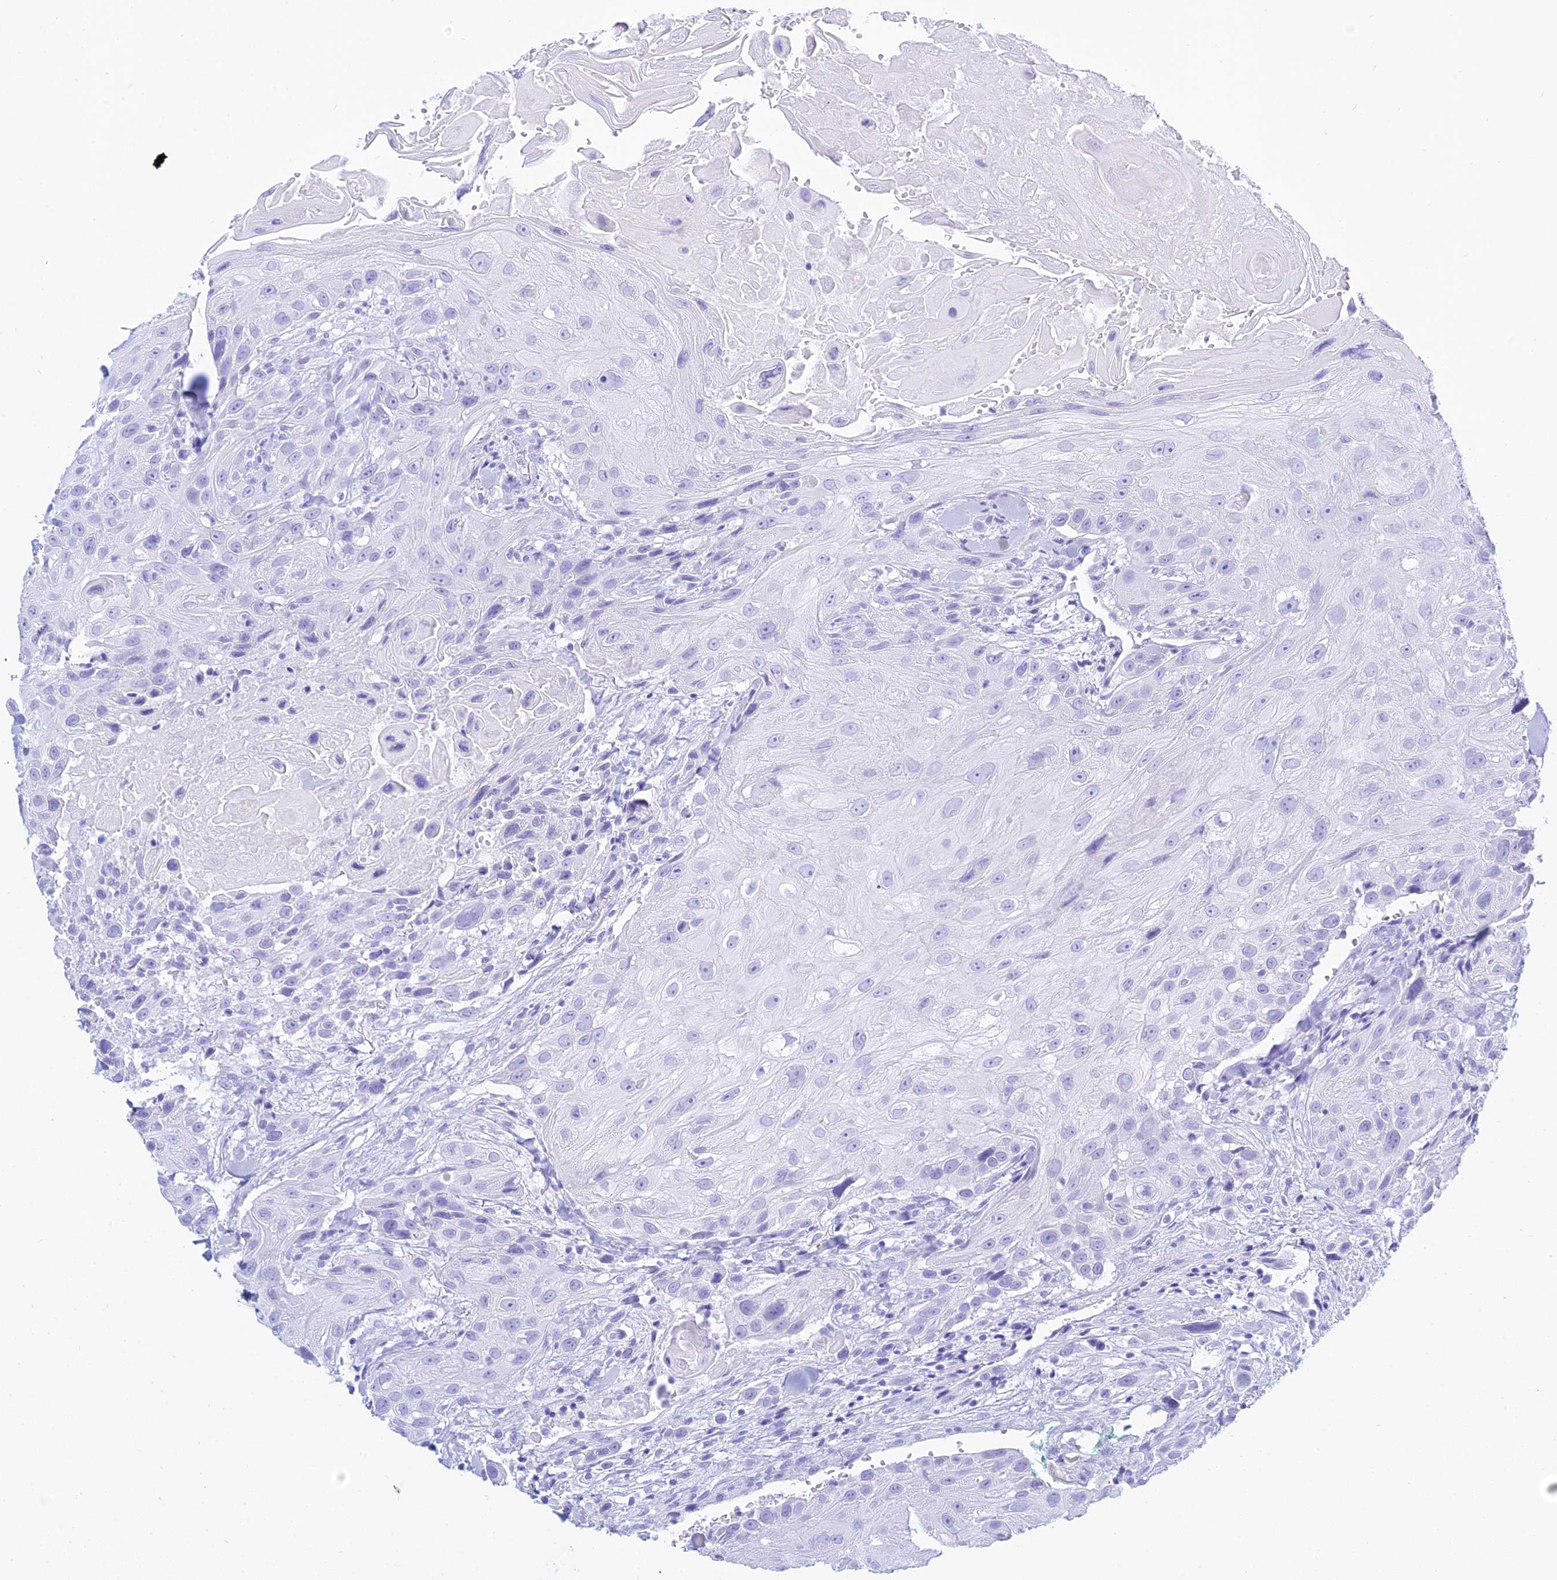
{"staining": {"intensity": "negative", "quantity": "none", "location": "none"}, "tissue": "head and neck cancer", "cell_type": "Tumor cells", "image_type": "cancer", "snomed": [{"axis": "morphology", "description": "Squamous cell carcinoma, NOS"}, {"axis": "topography", "description": "Head-Neck"}], "caption": "Tumor cells show no significant protein expression in head and neck cancer.", "gene": "PATE4", "patient": {"sex": "male", "age": 81}}